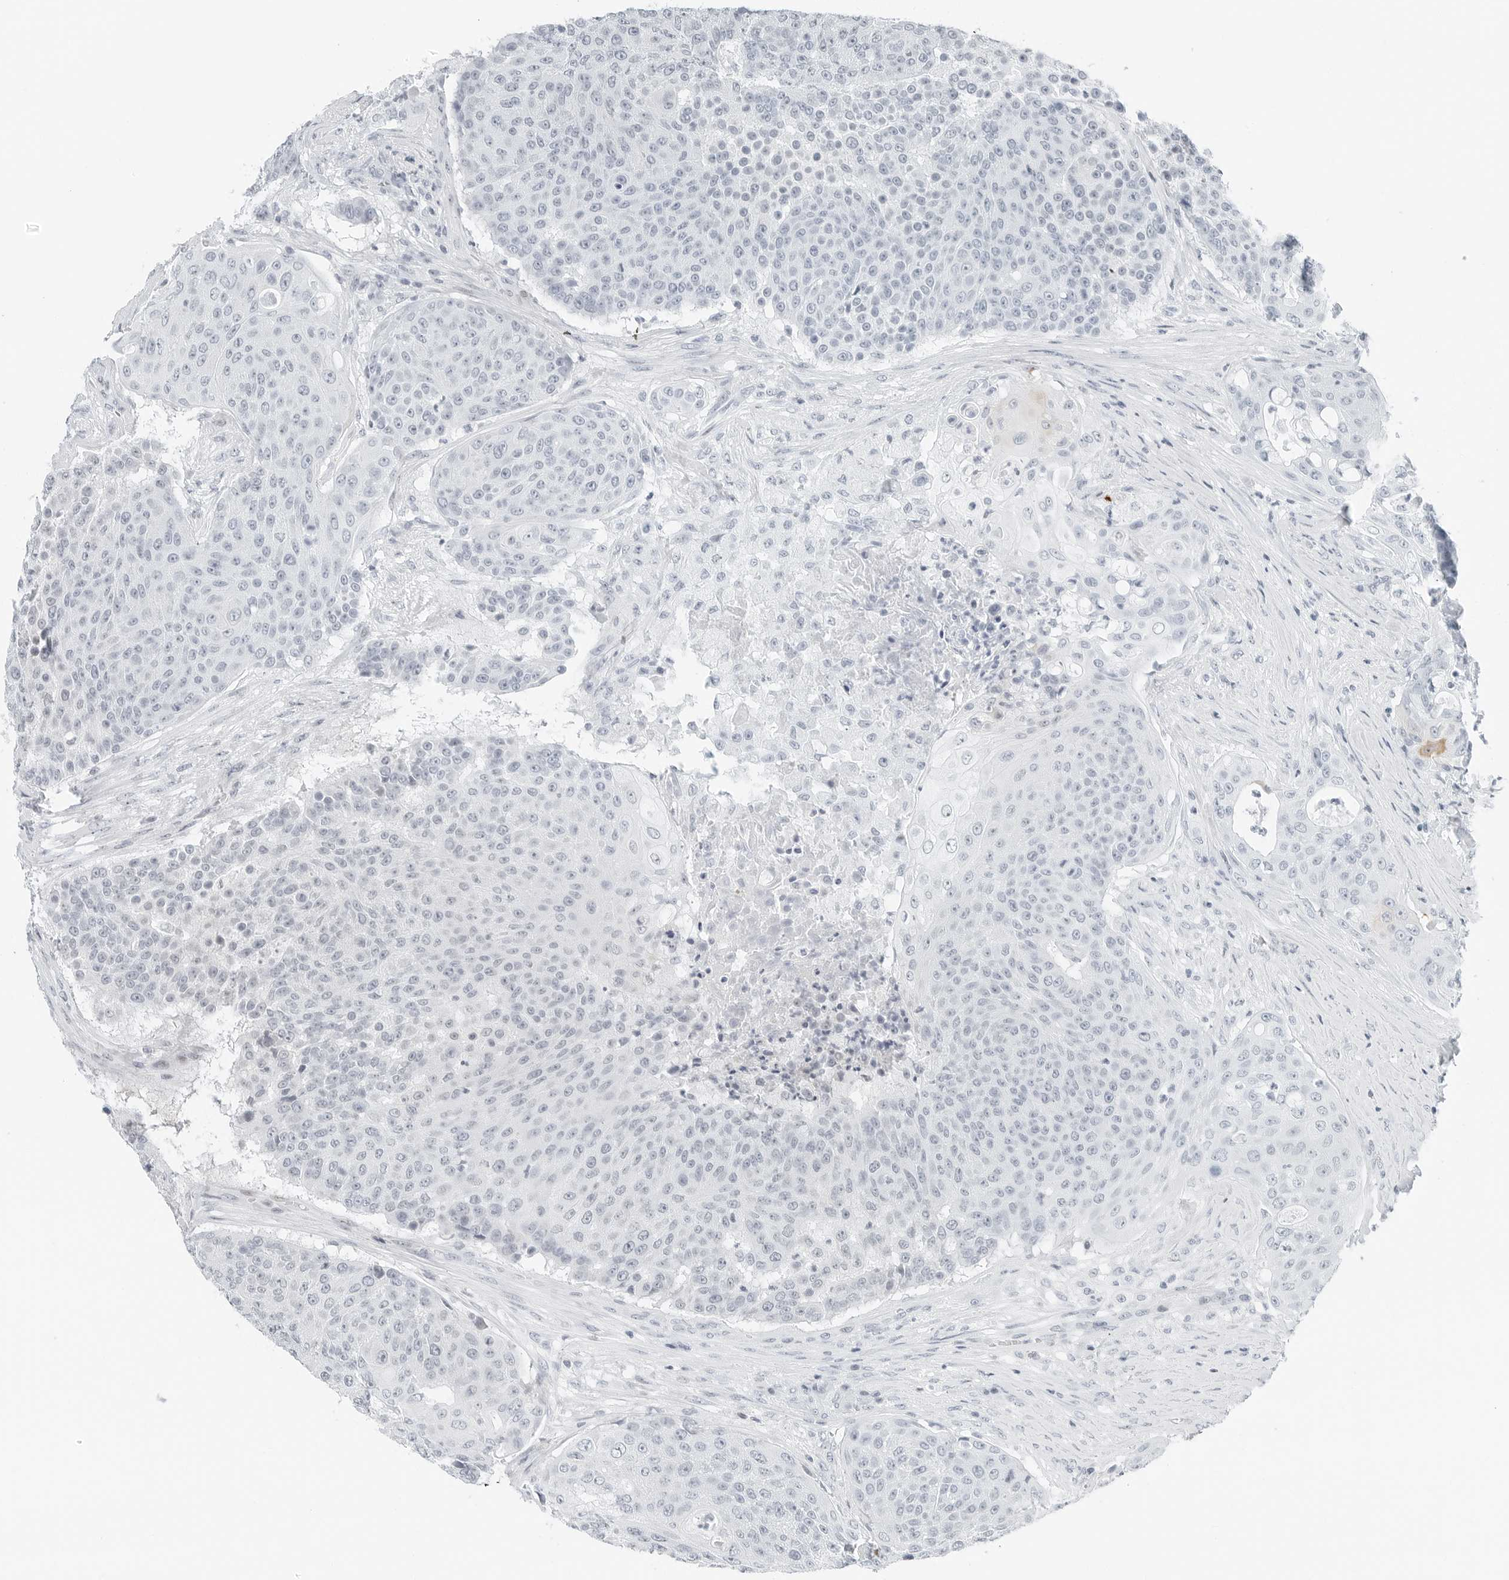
{"staining": {"intensity": "negative", "quantity": "none", "location": "none"}, "tissue": "urothelial cancer", "cell_type": "Tumor cells", "image_type": "cancer", "snomed": [{"axis": "morphology", "description": "Urothelial carcinoma, High grade"}, {"axis": "topography", "description": "Urinary bladder"}], "caption": "A high-resolution image shows immunohistochemistry (IHC) staining of urothelial cancer, which shows no significant positivity in tumor cells.", "gene": "NTMT2", "patient": {"sex": "female", "age": 63}}